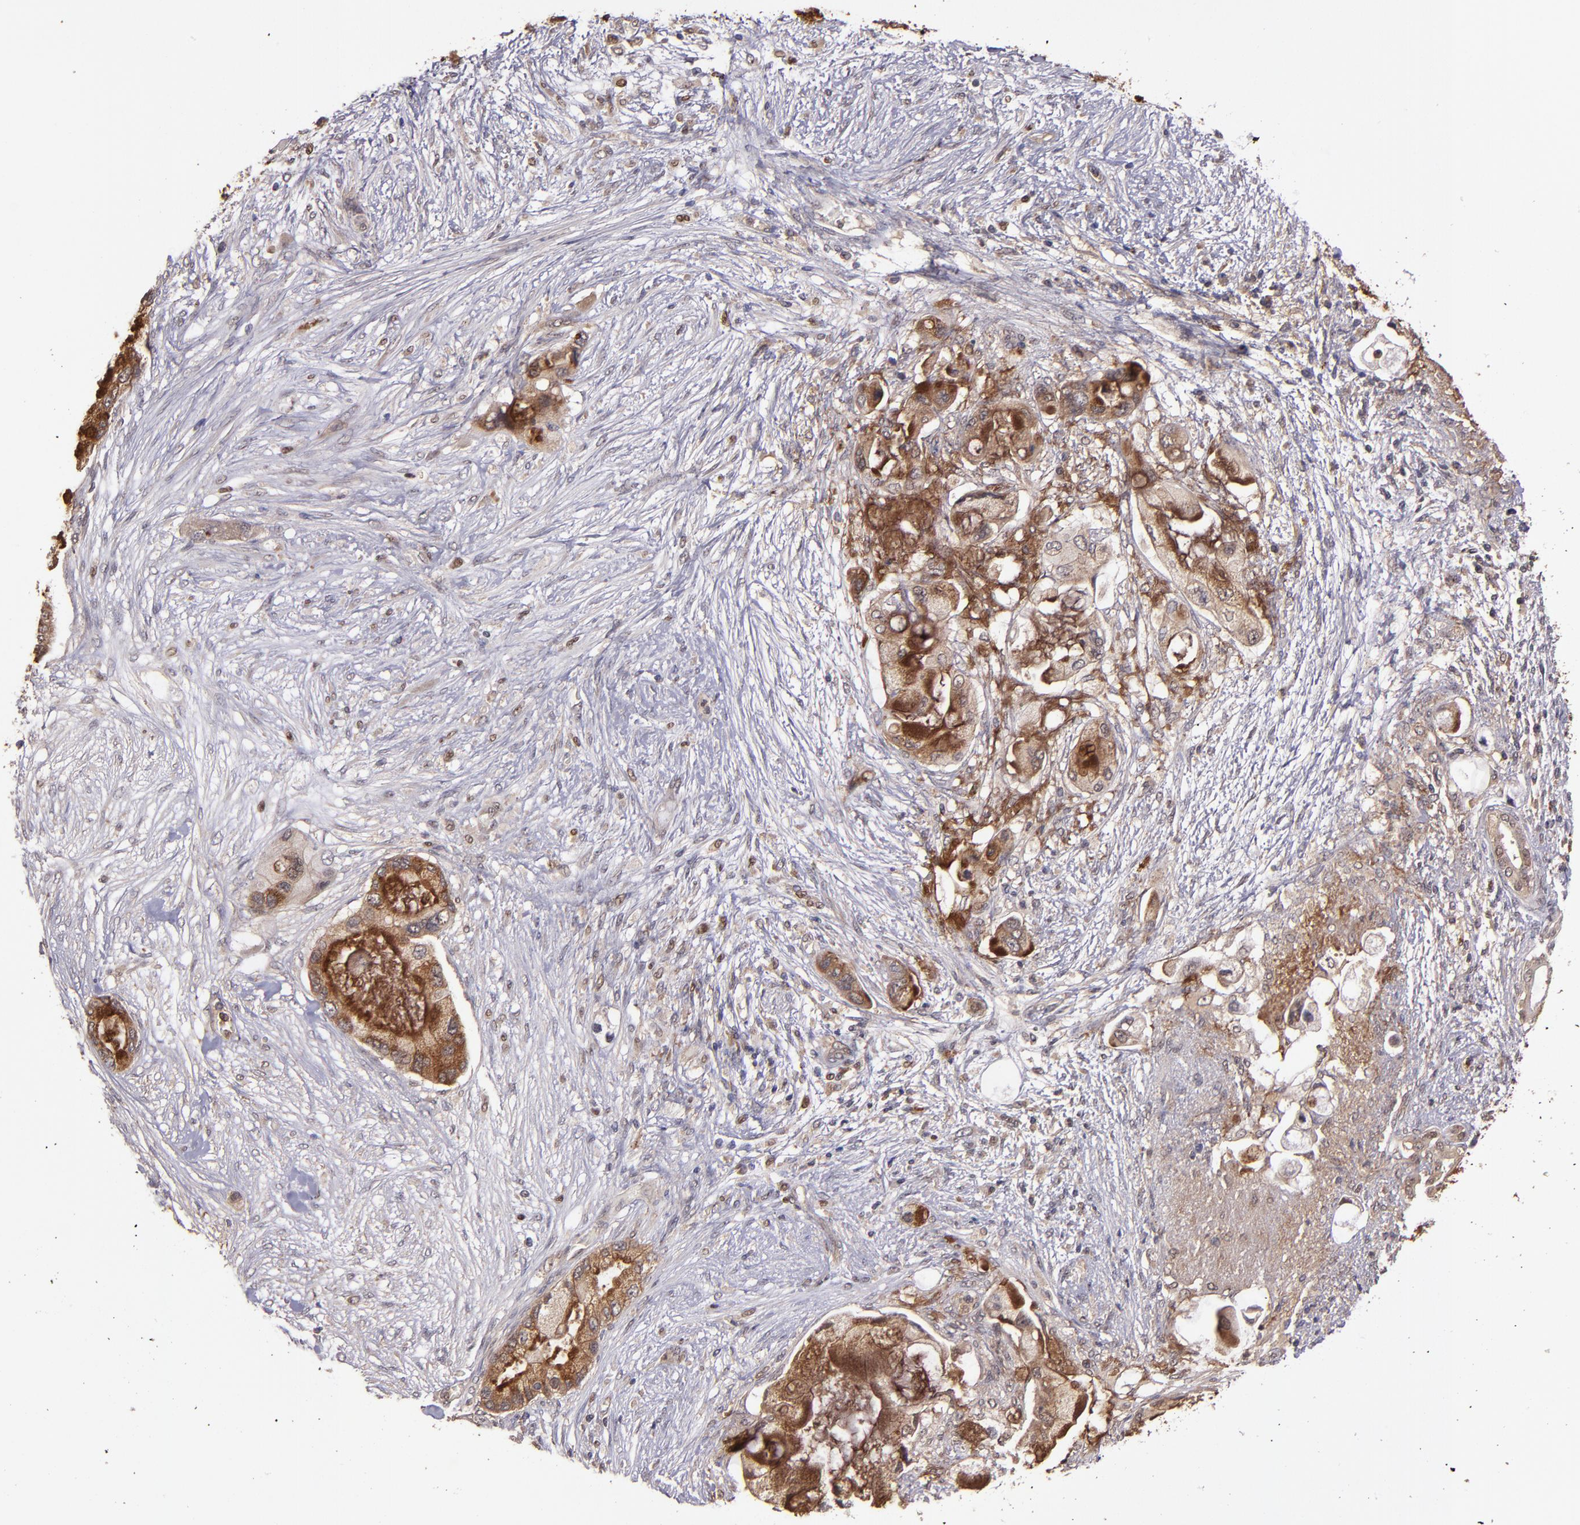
{"staining": {"intensity": "moderate", "quantity": ">75%", "location": "cytoplasmic/membranous"}, "tissue": "pancreatic cancer", "cell_type": "Tumor cells", "image_type": "cancer", "snomed": [{"axis": "morphology", "description": "Adenocarcinoma, NOS"}, {"axis": "topography", "description": "Pancreas"}], "caption": "Moderate cytoplasmic/membranous staining for a protein is appreciated in approximately >75% of tumor cells of pancreatic cancer (adenocarcinoma) using immunohistochemistry (IHC).", "gene": "FTSJ1", "patient": {"sex": "female", "age": 59}}